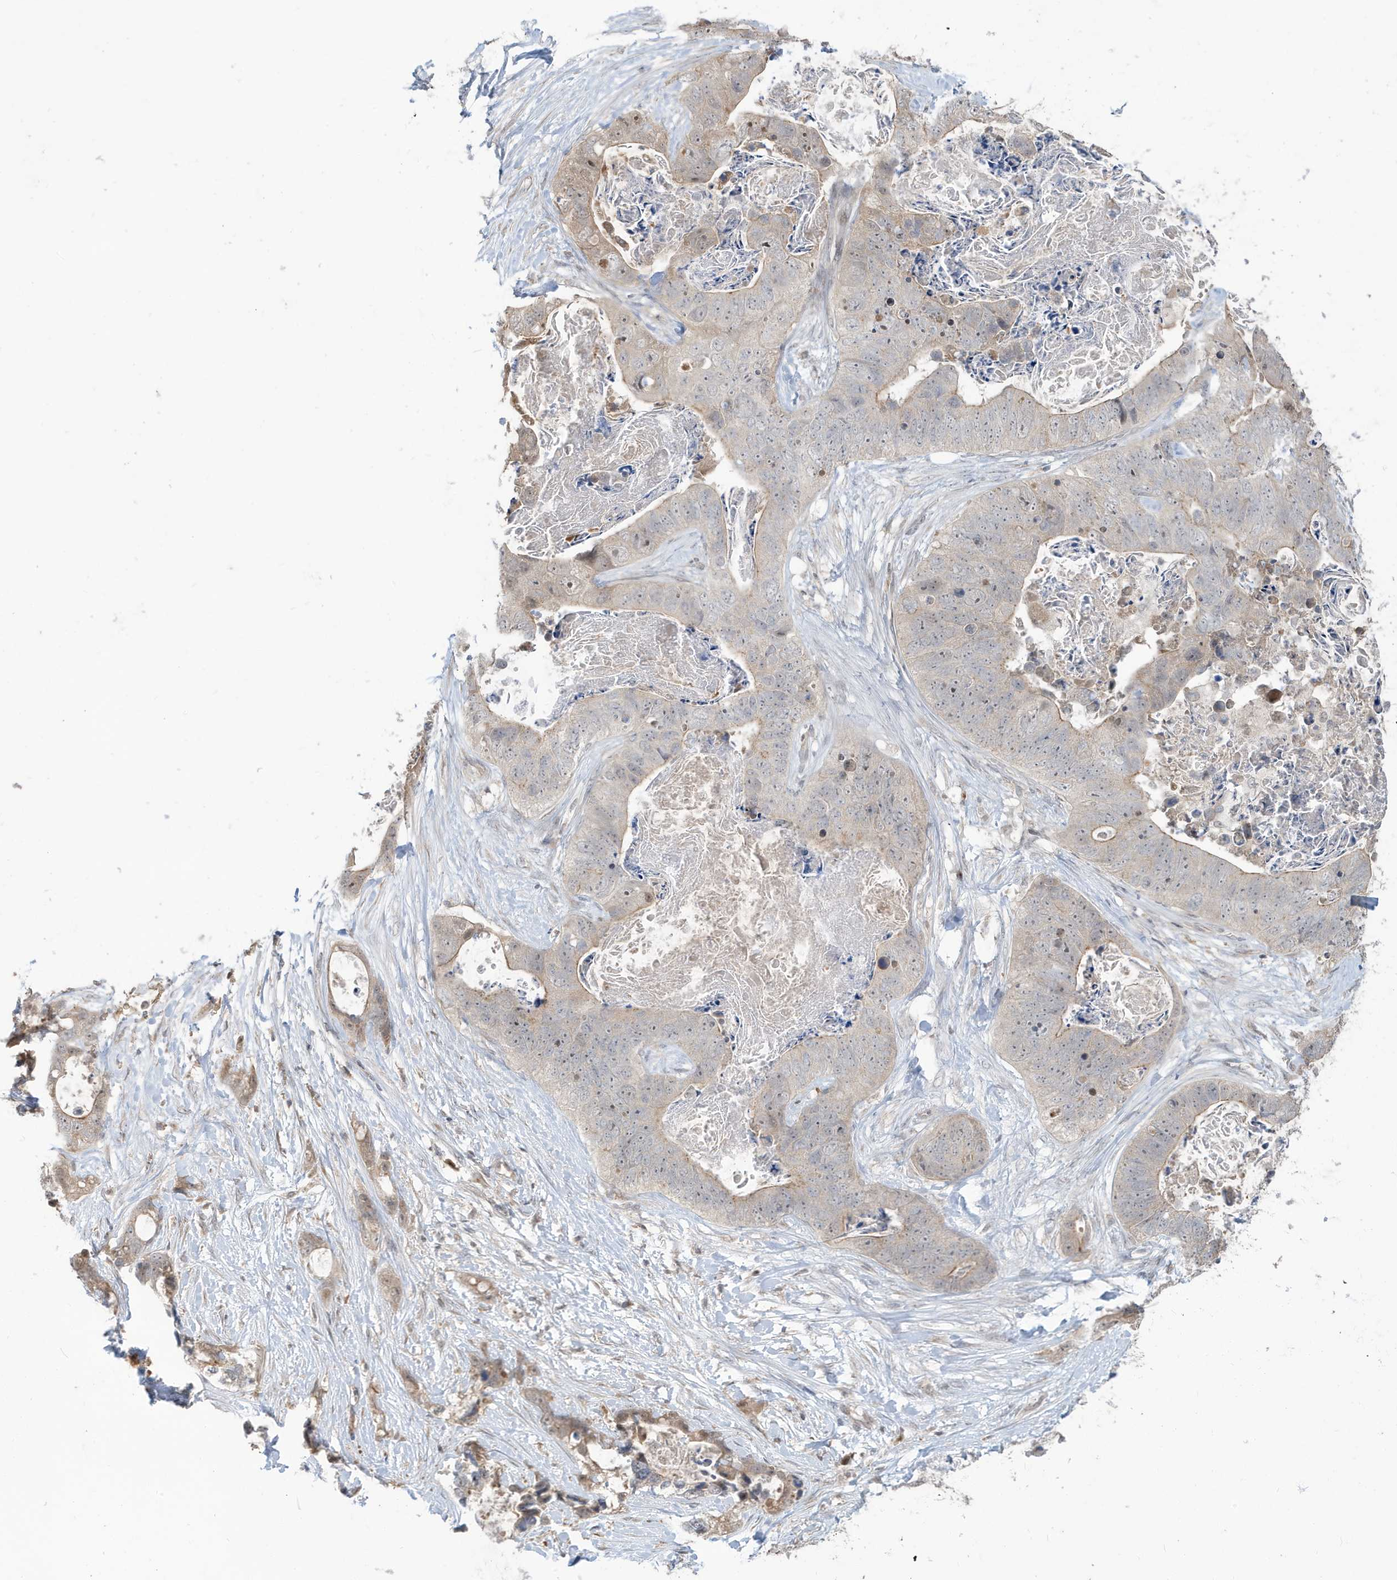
{"staining": {"intensity": "weak", "quantity": "<25%", "location": "cytoplasmic/membranous"}, "tissue": "stomach cancer", "cell_type": "Tumor cells", "image_type": "cancer", "snomed": [{"axis": "morphology", "description": "Adenocarcinoma, NOS"}, {"axis": "topography", "description": "Stomach"}], "caption": "This is a histopathology image of IHC staining of adenocarcinoma (stomach), which shows no staining in tumor cells.", "gene": "PRRT3", "patient": {"sex": "female", "age": 89}}